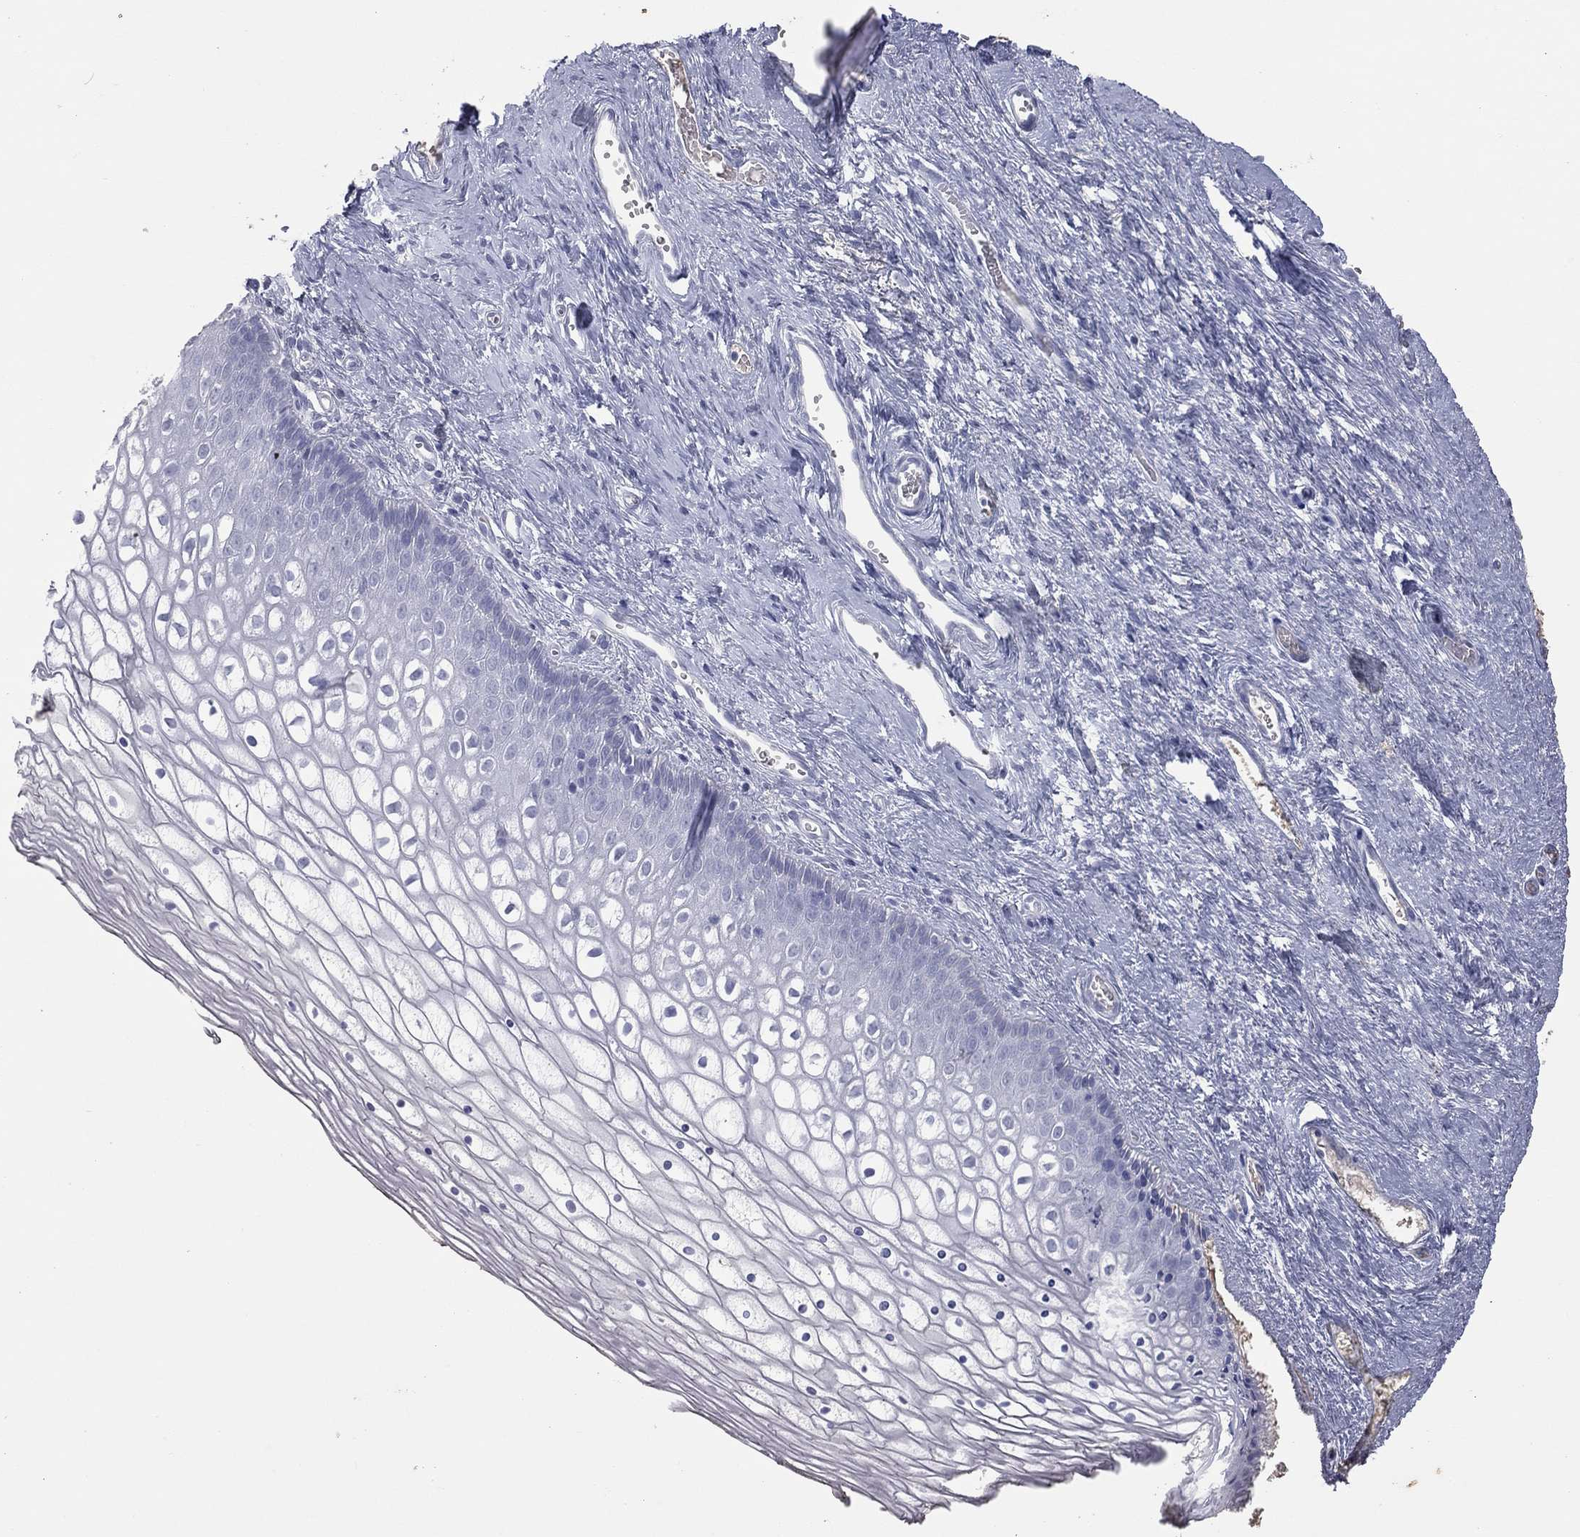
{"staining": {"intensity": "negative", "quantity": "none", "location": "none"}, "tissue": "vagina", "cell_type": "Squamous epithelial cells", "image_type": "normal", "snomed": [{"axis": "morphology", "description": "Normal tissue, NOS"}, {"axis": "topography", "description": "Vagina"}], "caption": "This is a photomicrograph of IHC staining of unremarkable vagina, which shows no positivity in squamous epithelial cells. The staining is performed using DAB brown chromogen with nuclei counter-stained in using hematoxylin.", "gene": "ESX1", "patient": {"sex": "female", "age": 32}}